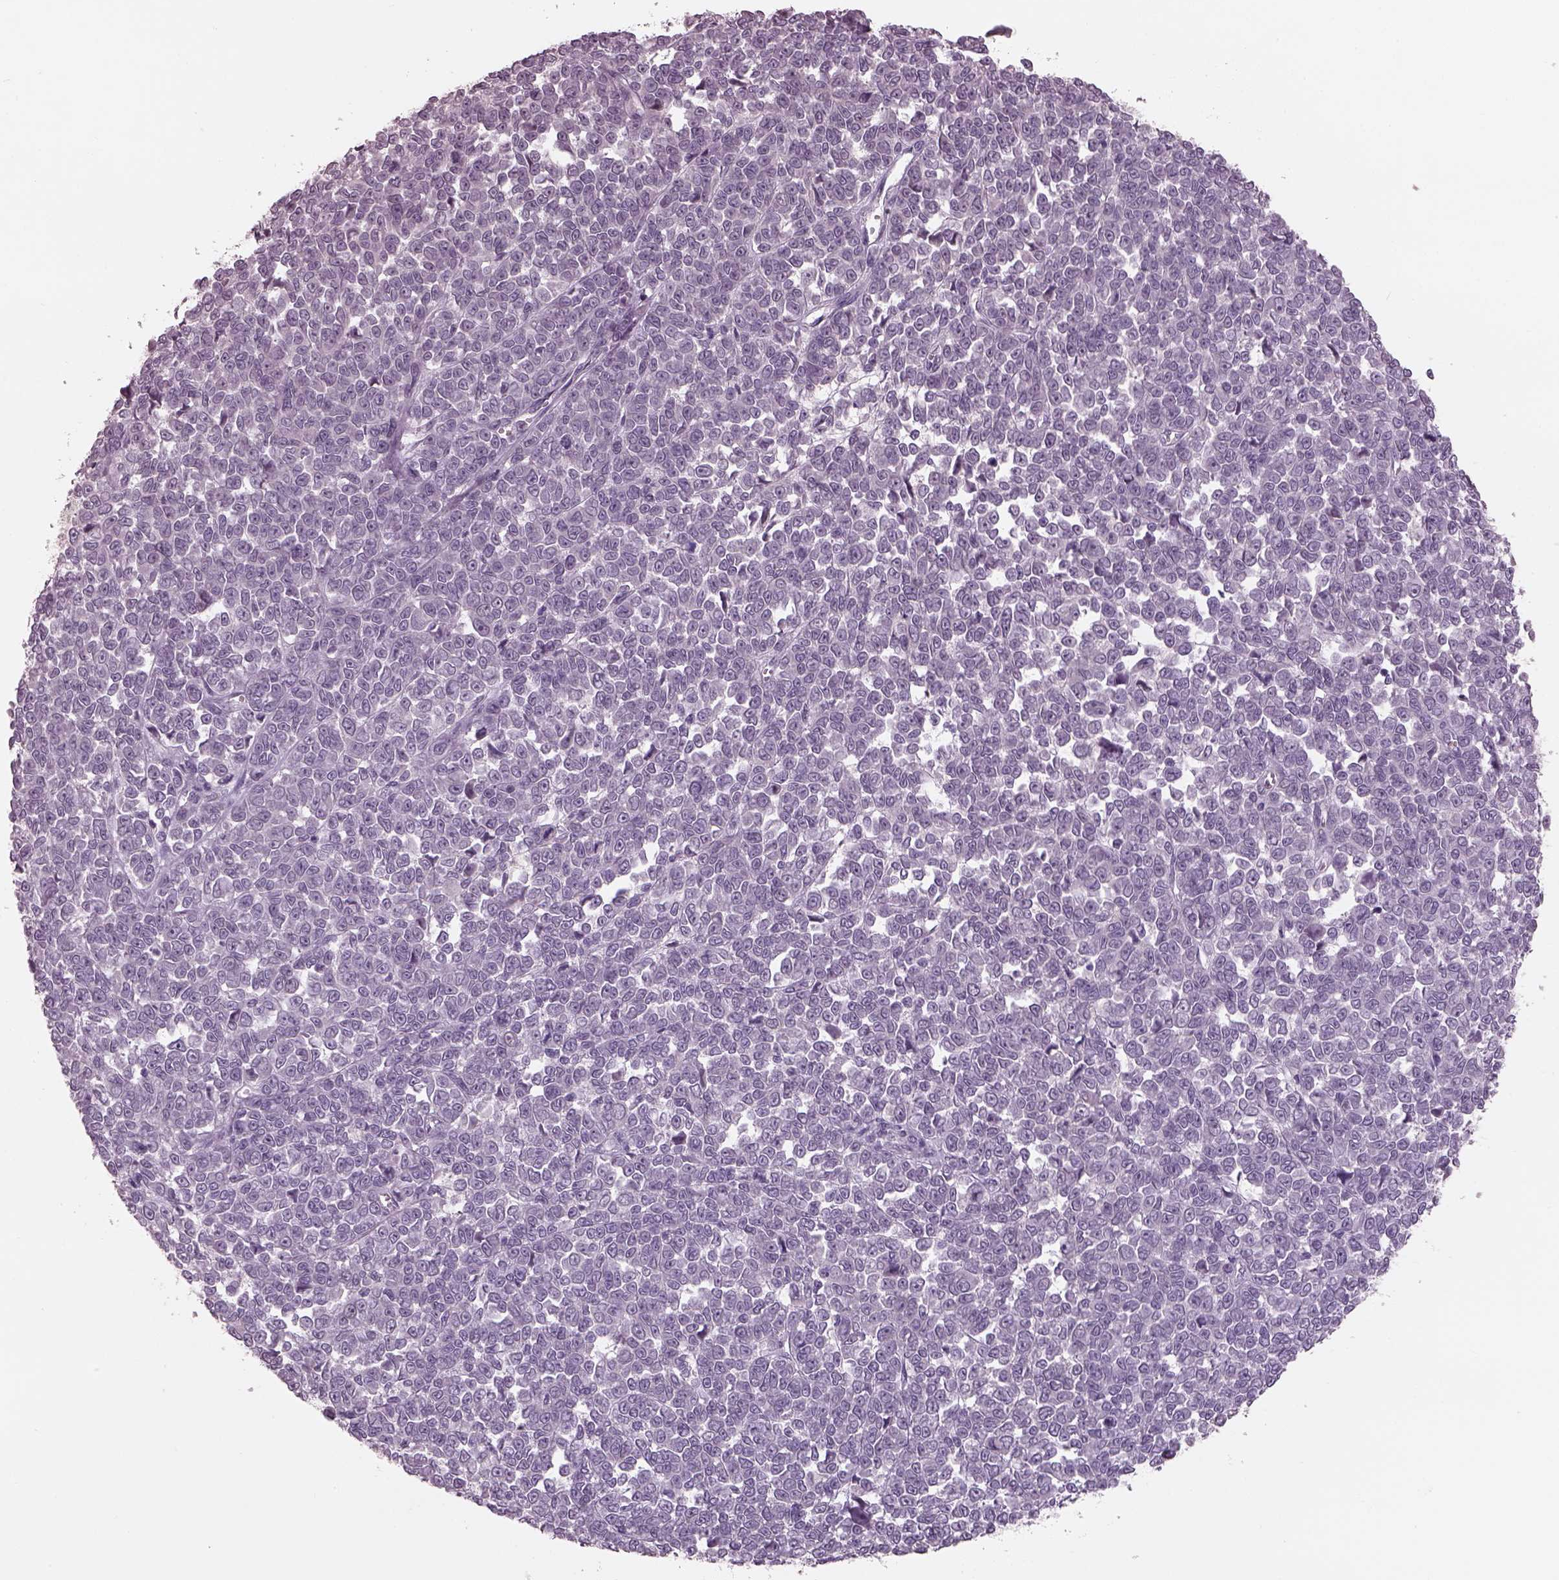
{"staining": {"intensity": "negative", "quantity": "none", "location": "none"}, "tissue": "melanoma", "cell_type": "Tumor cells", "image_type": "cancer", "snomed": [{"axis": "morphology", "description": "Malignant melanoma, NOS"}, {"axis": "topography", "description": "Skin"}], "caption": "This is an immunohistochemistry (IHC) micrograph of melanoma. There is no positivity in tumor cells.", "gene": "OPTC", "patient": {"sex": "female", "age": 95}}